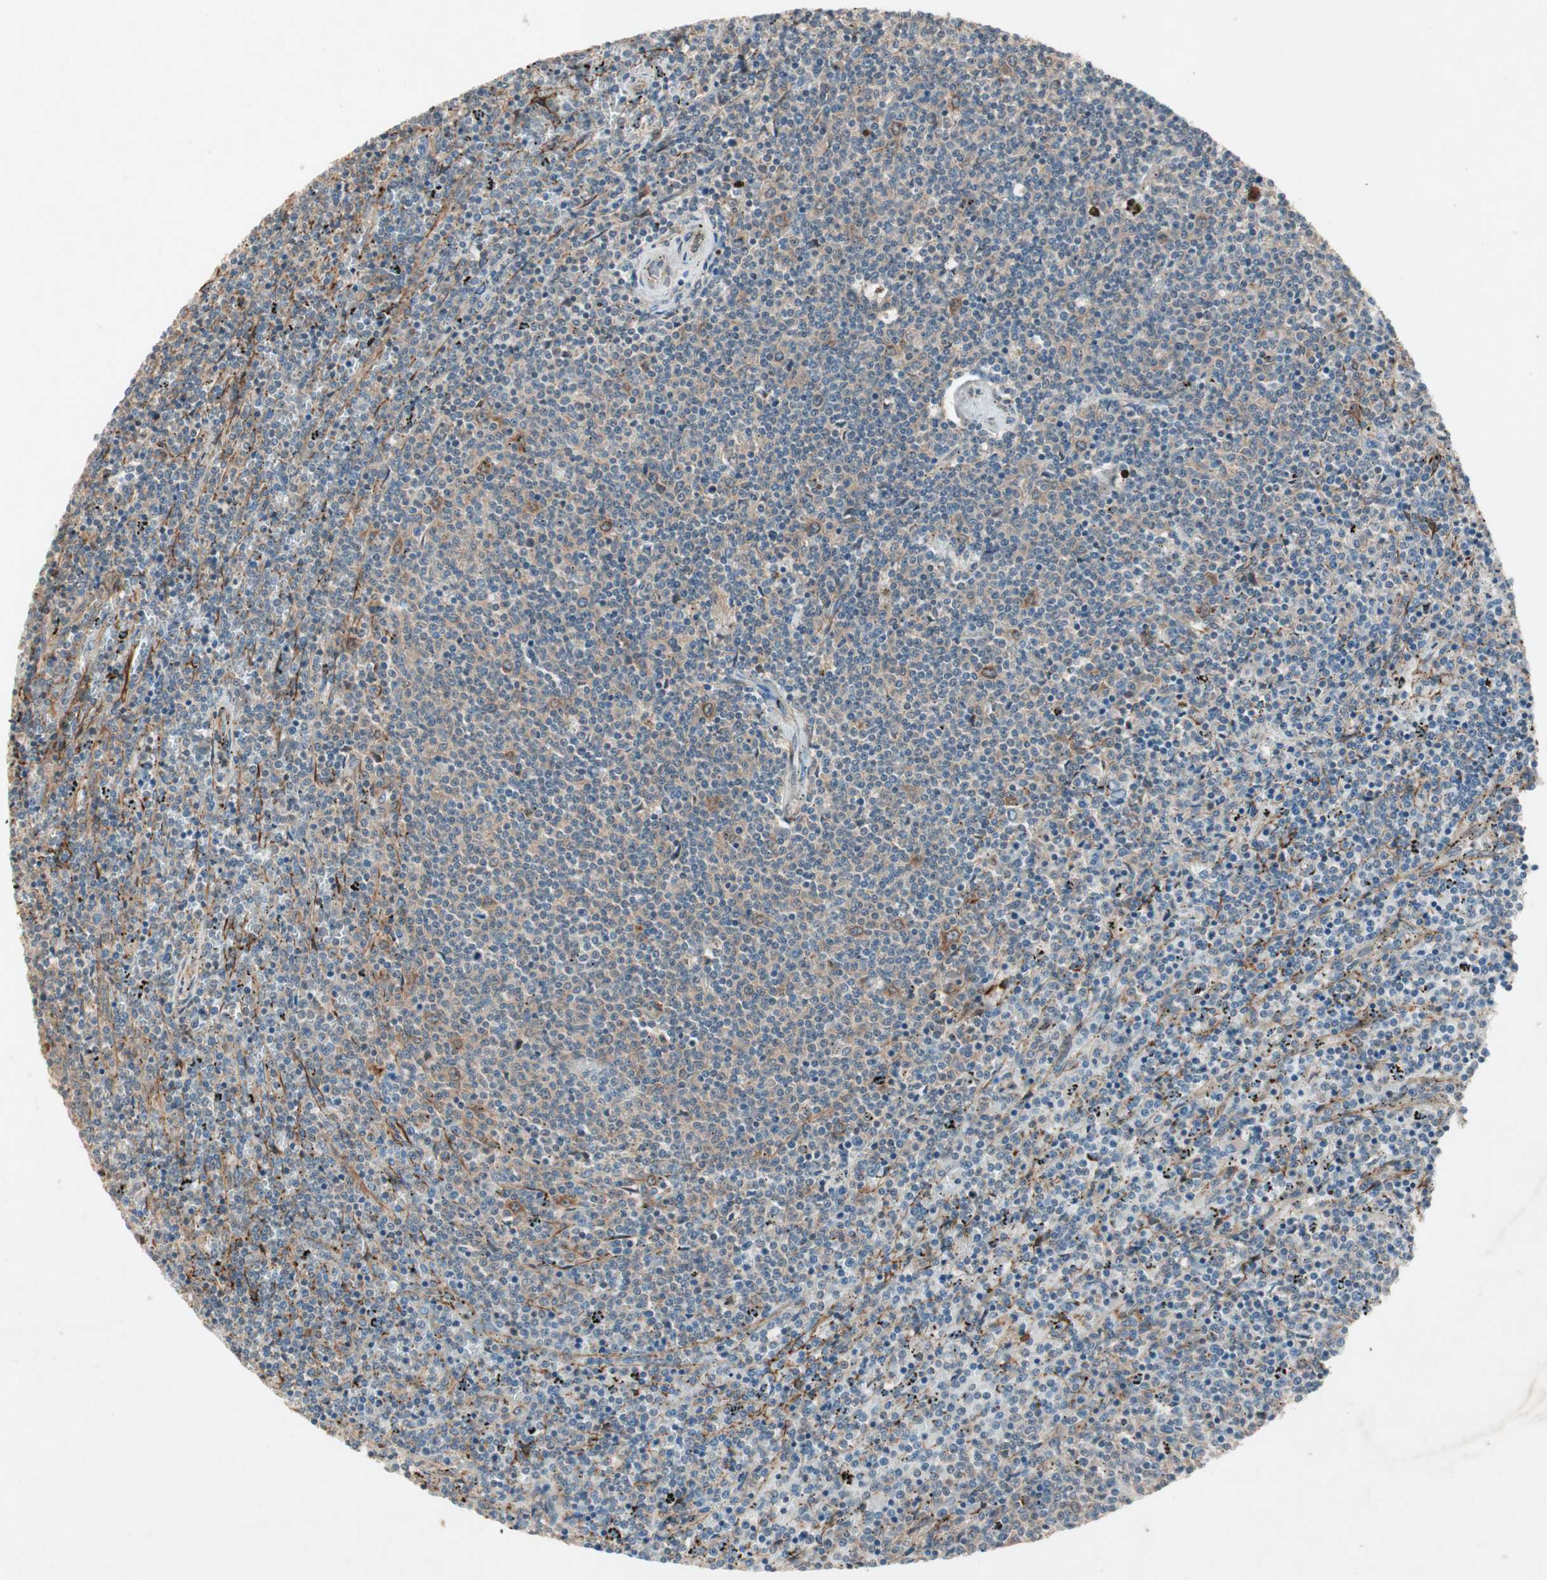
{"staining": {"intensity": "negative", "quantity": "none", "location": "none"}, "tissue": "lymphoma", "cell_type": "Tumor cells", "image_type": "cancer", "snomed": [{"axis": "morphology", "description": "Malignant lymphoma, non-Hodgkin's type, Low grade"}, {"axis": "topography", "description": "Spleen"}], "caption": "This photomicrograph is of malignant lymphoma, non-Hodgkin's type (low-grade) stained with immunohistochemistry (IHC) to label a protein in brown with the nuclei are counter-stained blue. There is no expression in tumor cells.", "gene": "SDSL", "patient": {"sex": "female", "age": 50}}